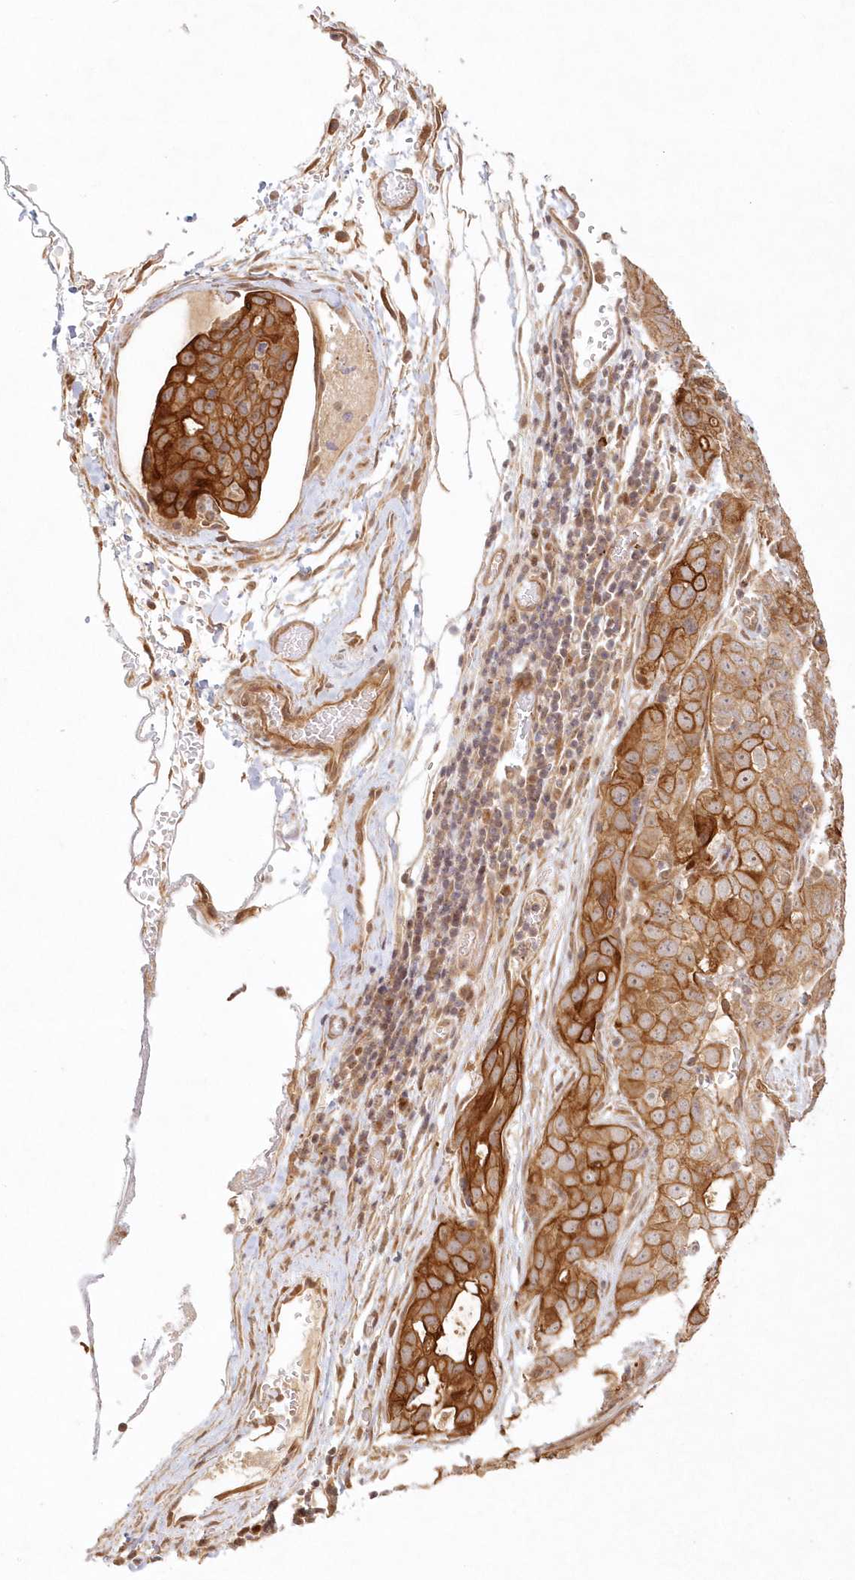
{"staining": {"intensity": "strong", "quantity": ">75%", "location": "cytoplasmic/membranous"}, "tissue": "stomach cancer", "cell_type": "Tumor cells", "image_type": "cancer", "snomed": [{"axis": "morphology", "description": "Normal tissue, NOS"}, {"axis": "morphology", "description": "Adenocarcinoma, NOS"}, {"axis": "topography", "description": "Lymph node"}, {"axis": "topography", "description": "Stomach"}], "caption": "This is an image of IHC staining of adenocarcinoma (stomach), which shows strong positivity in the cytoplasmic/membranous of tumor cells.", "gene": "KIAA0232", "patient": {"sex": "male", "age": 48}}